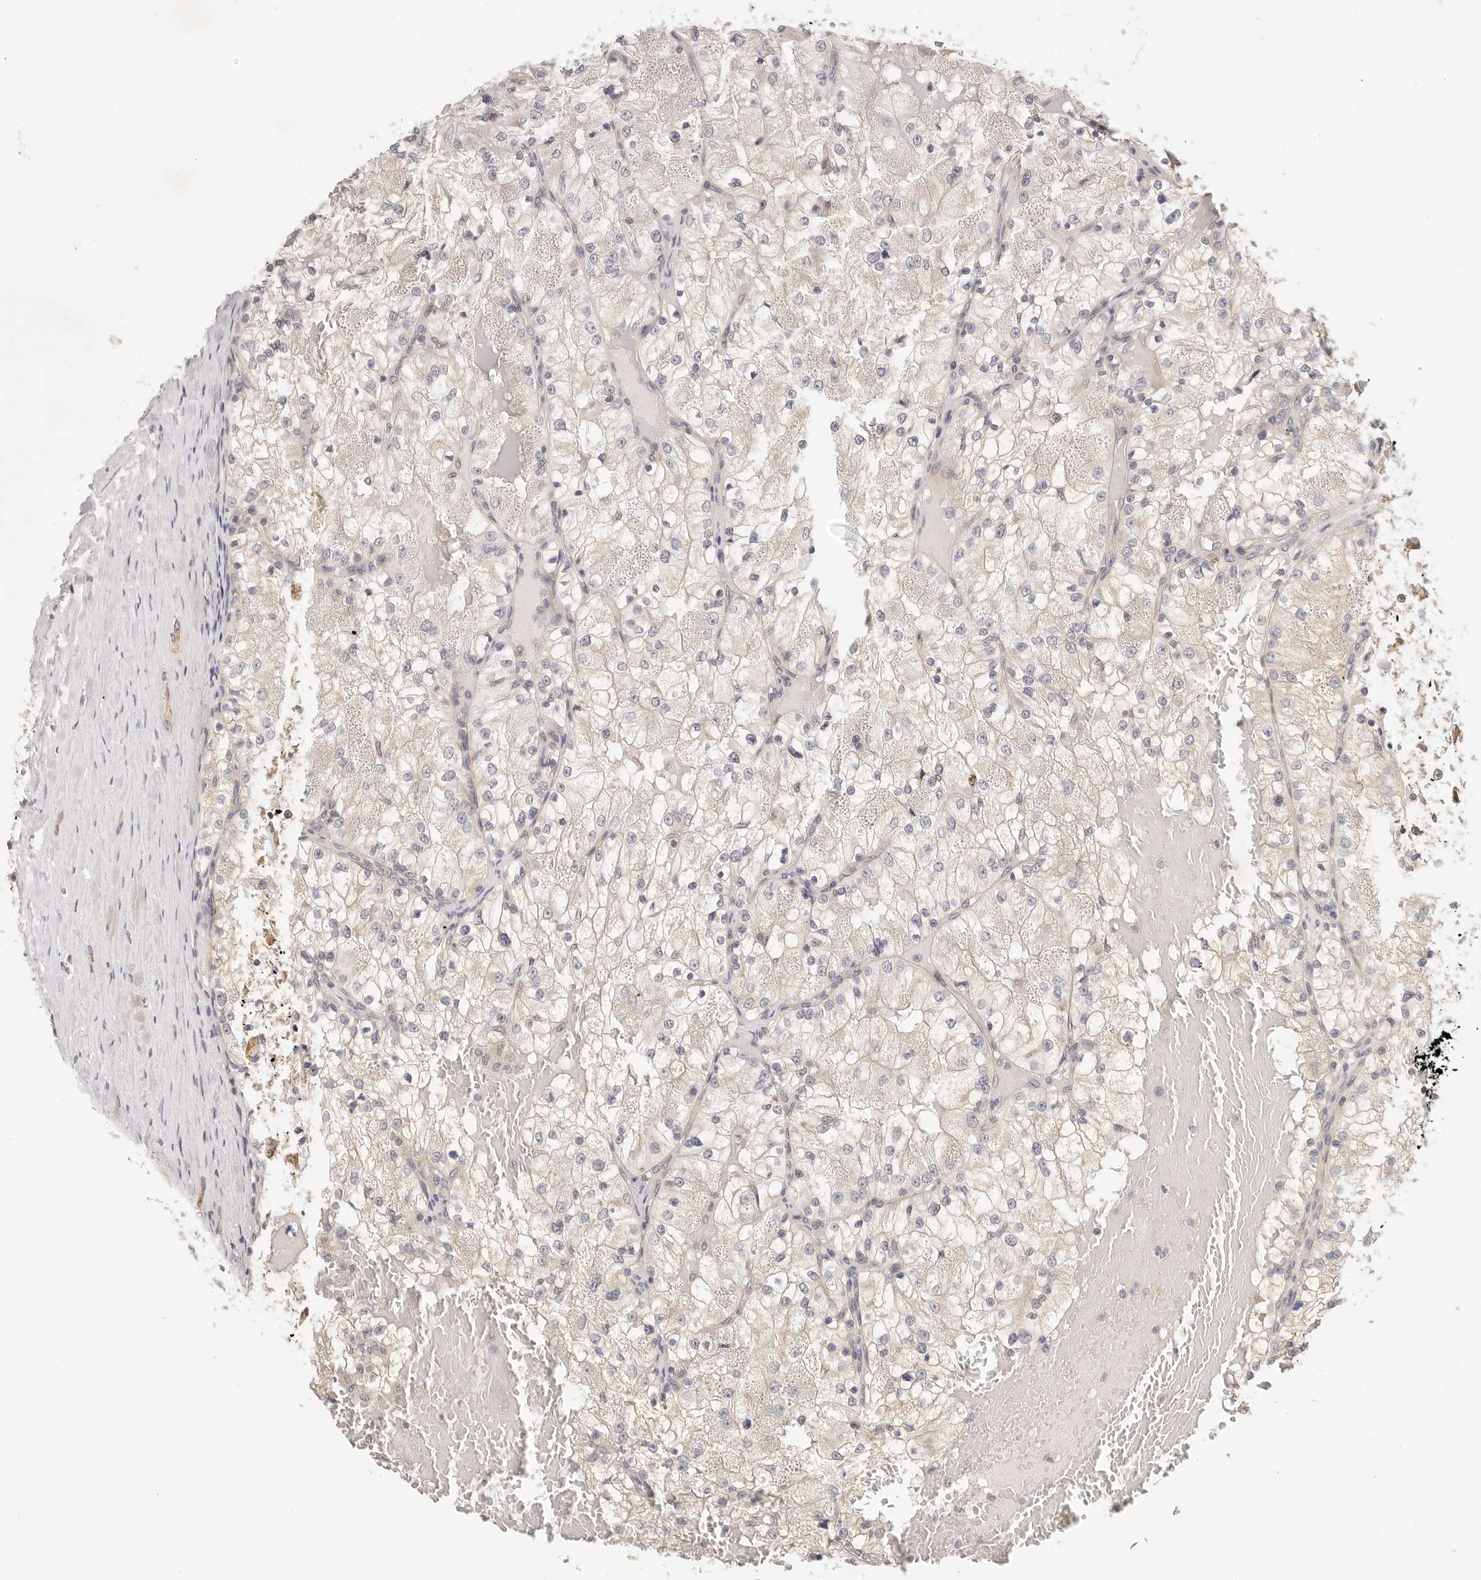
{"staining": {"intensity": "negative", "quantity": "none", "location": "none"}, "tissue": "renal cancer", "cell_type": "Tumor cells", "image_type": "cancer", "snomed": [{"axis": "morphology", "description": "Normal tissue, NOS"}, {"axis": "morphology", "description": "Adenocarcinoma, NOS"}, {"axis": "topography", "description": "Kidney"}], "caption": "An immunohistochemistry photomicrograph of renal cancer is shown. There is no staining in tumor cells of renal cancer.", "gene": "GGPS1", "patient": {"sex": "male", "age": 68}}